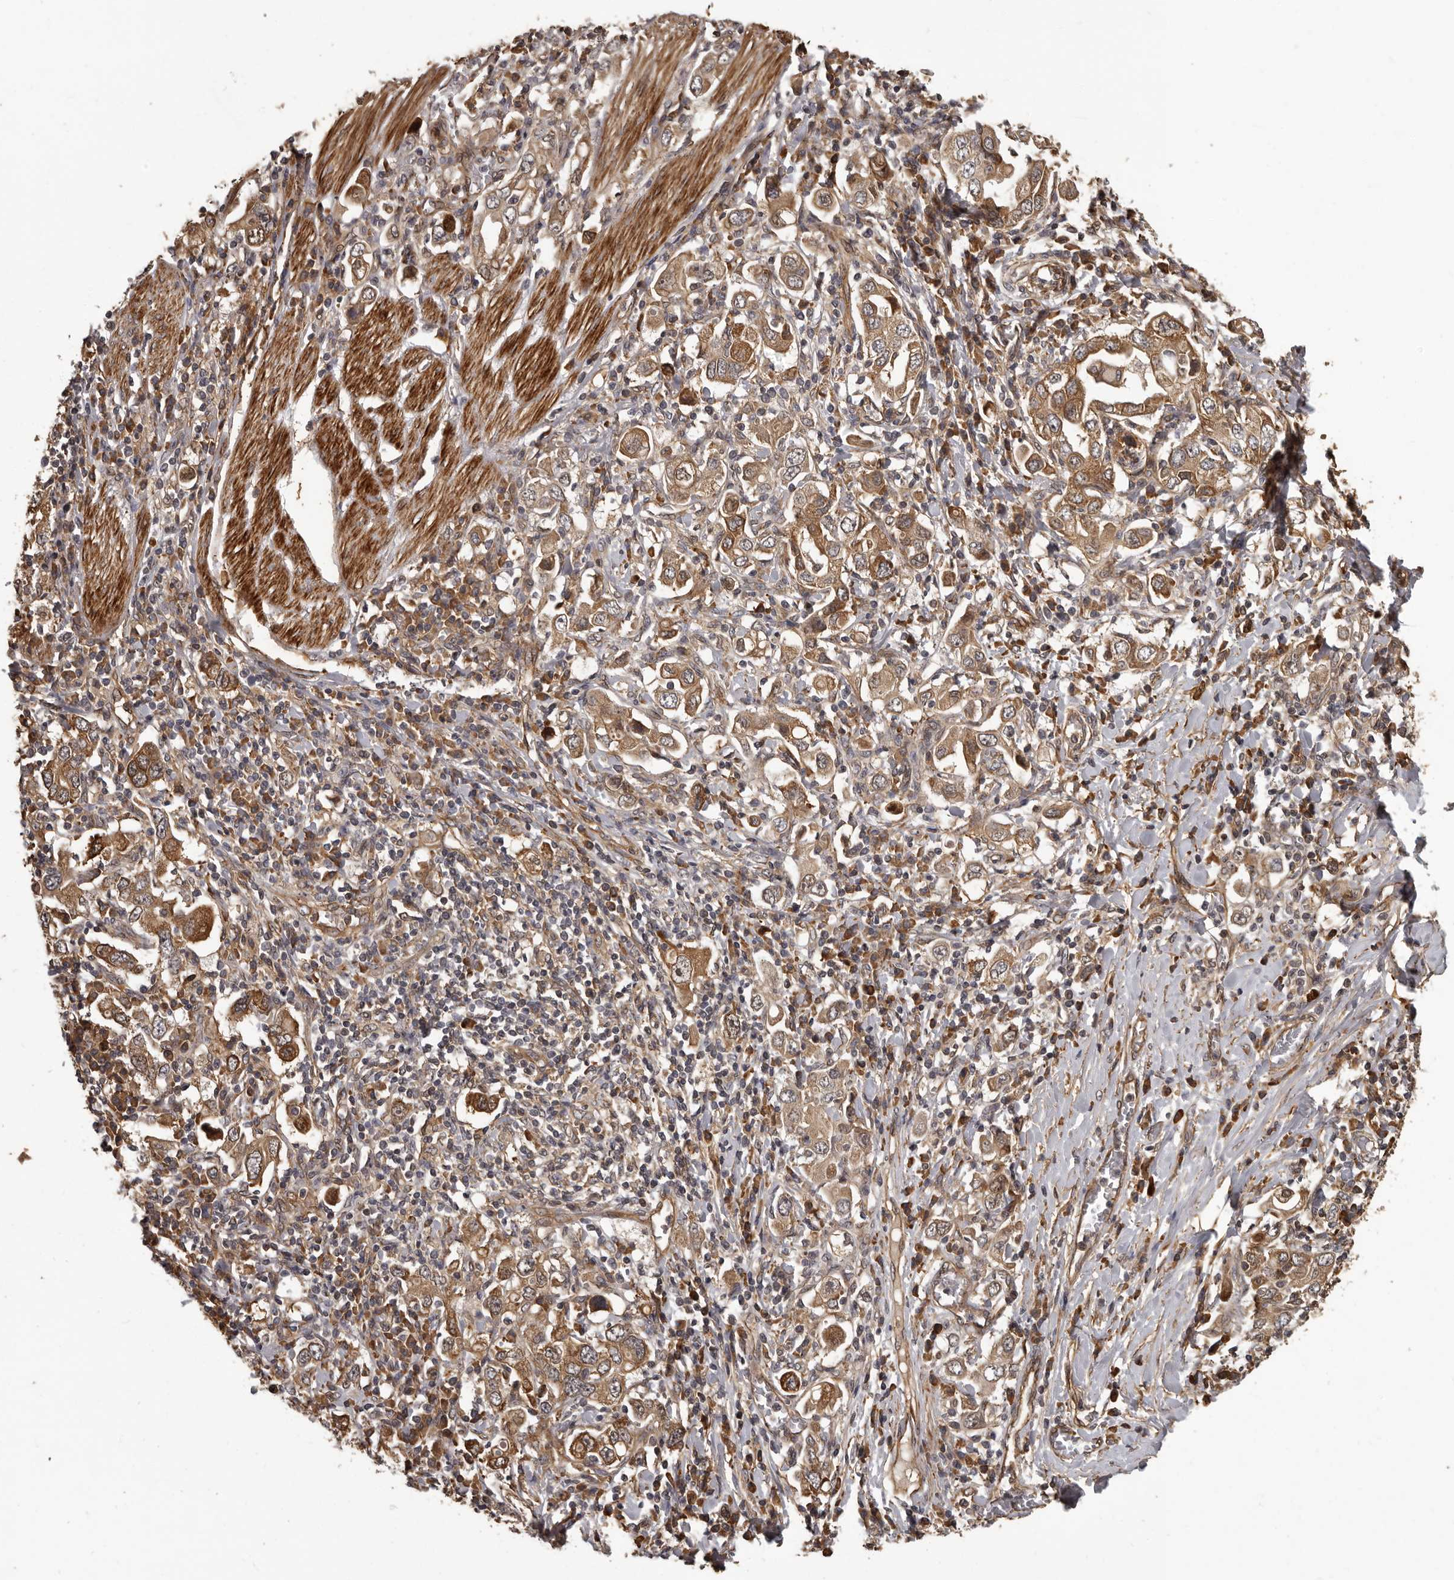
{"staining": {"intensity": "moderate", "quantity": ">75%", "location": "cytoplasmic/membranous"}, "tissue": "stomach cancer", "cell_type": "Tumor cells", "image_type": "cancer", "snomed": [{"axis": "morphology", "description": "Adenocarcinoma, NOS"}, {"axis": "topography", "description": "Stomach, upper"}], "caption": "Human adenocarcinoma (stomach) stained with a brown dye displays moderate cytoplasmic/membranous positive staining in approximately >75% of tumor cells.", "gene": "SLITRK6", "patient": {"sex": "male", "age": 62}}